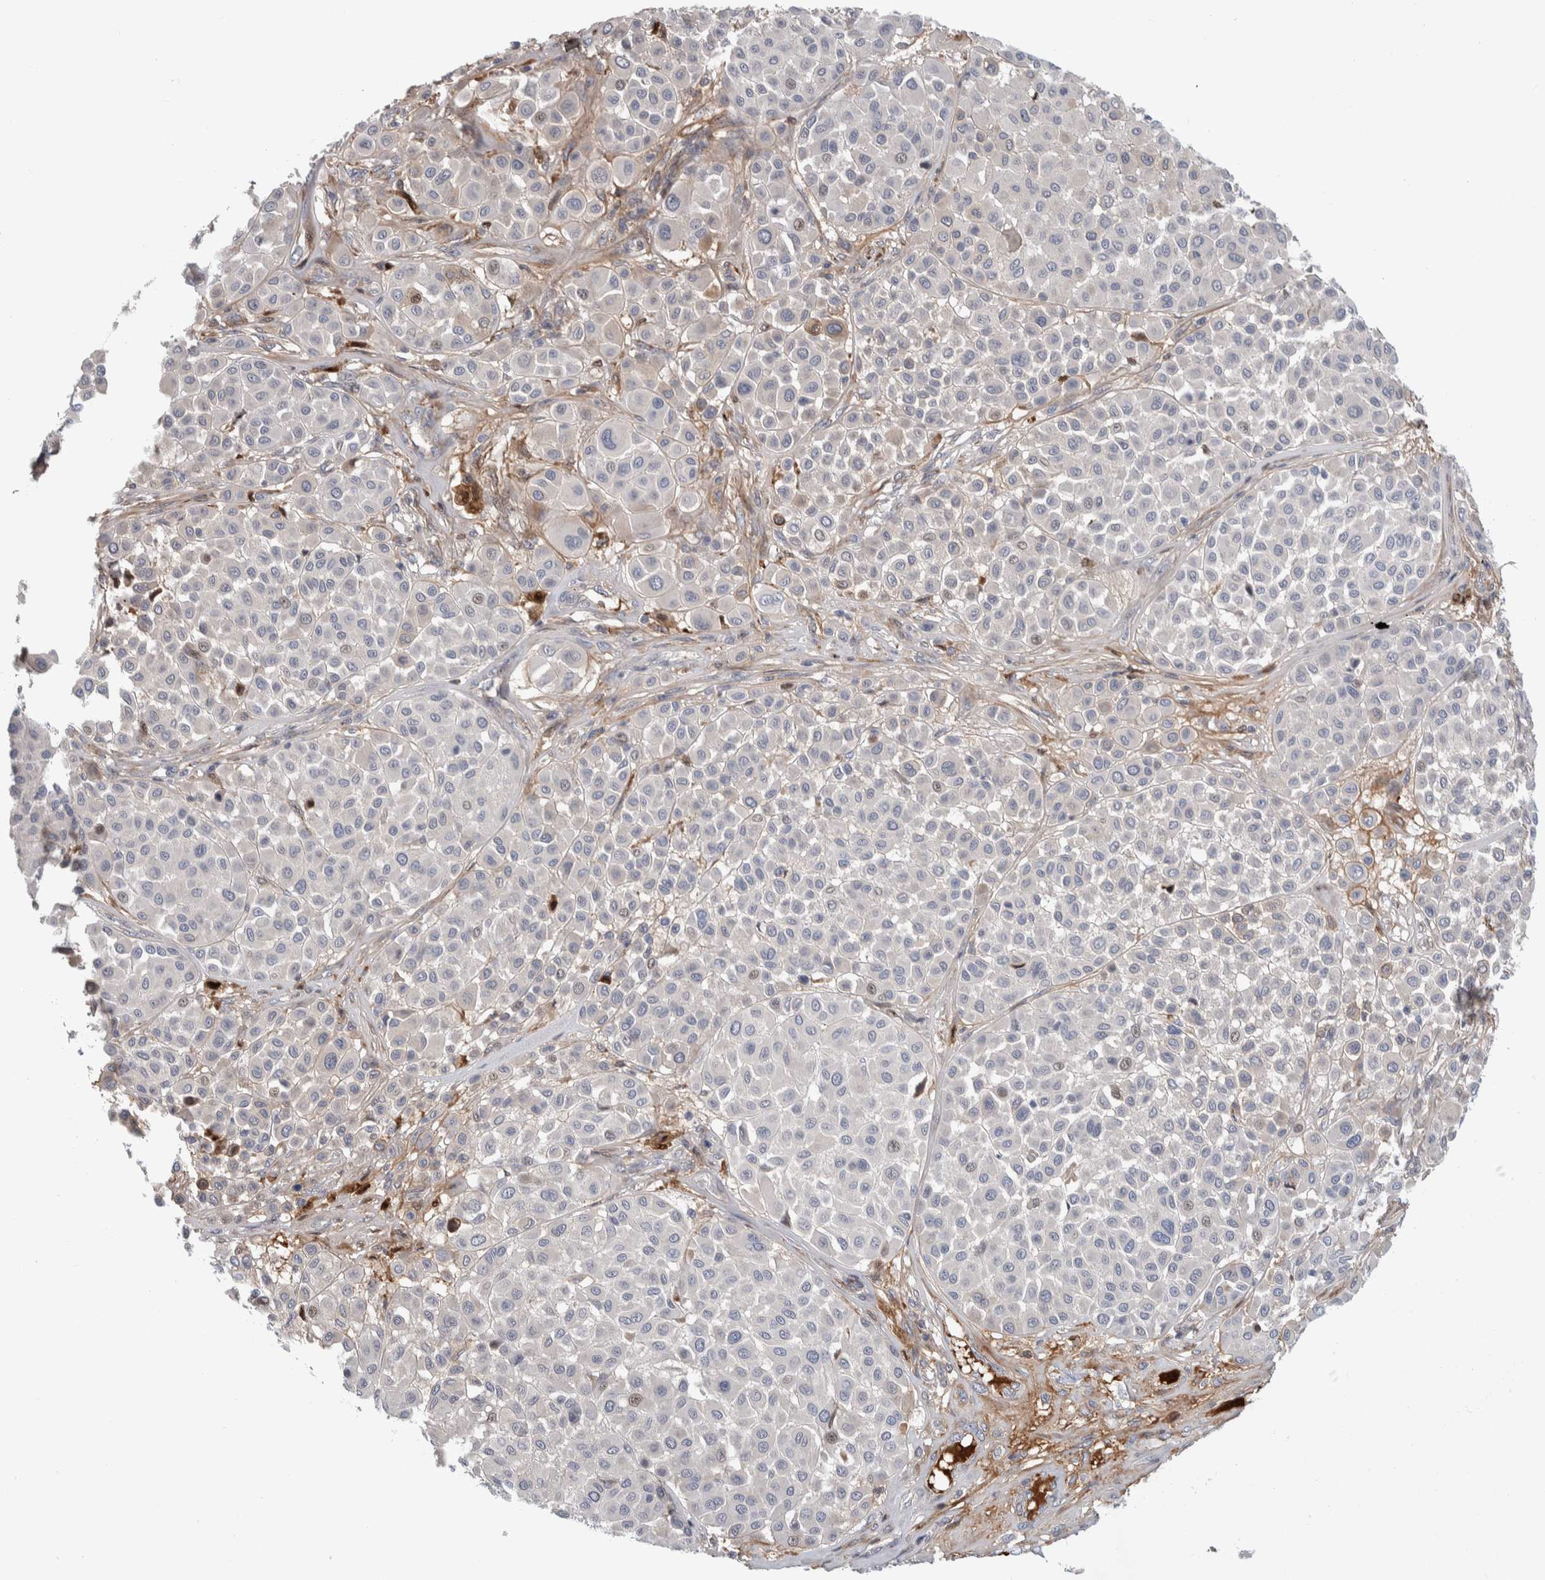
{"staining": {"intensity": "negative", "quantity": "none", "location": "none"}, "tissue": "melanoma", "cell_type": "Tumor cells", "image_type": "cancer", "snomed": [{"axis": "morphology", "description": "Malignant melanoma, Metastatic site"}, {"axis": "topography", "description": "Soft tissue"}], "caption": "This is a photomicrograph of IHC staining of malignant melanoma (metastatic site), which shows no positivity in tumor cells.", "gene": "PSMG3", "patient": {"sex": "male", "age": 41}}